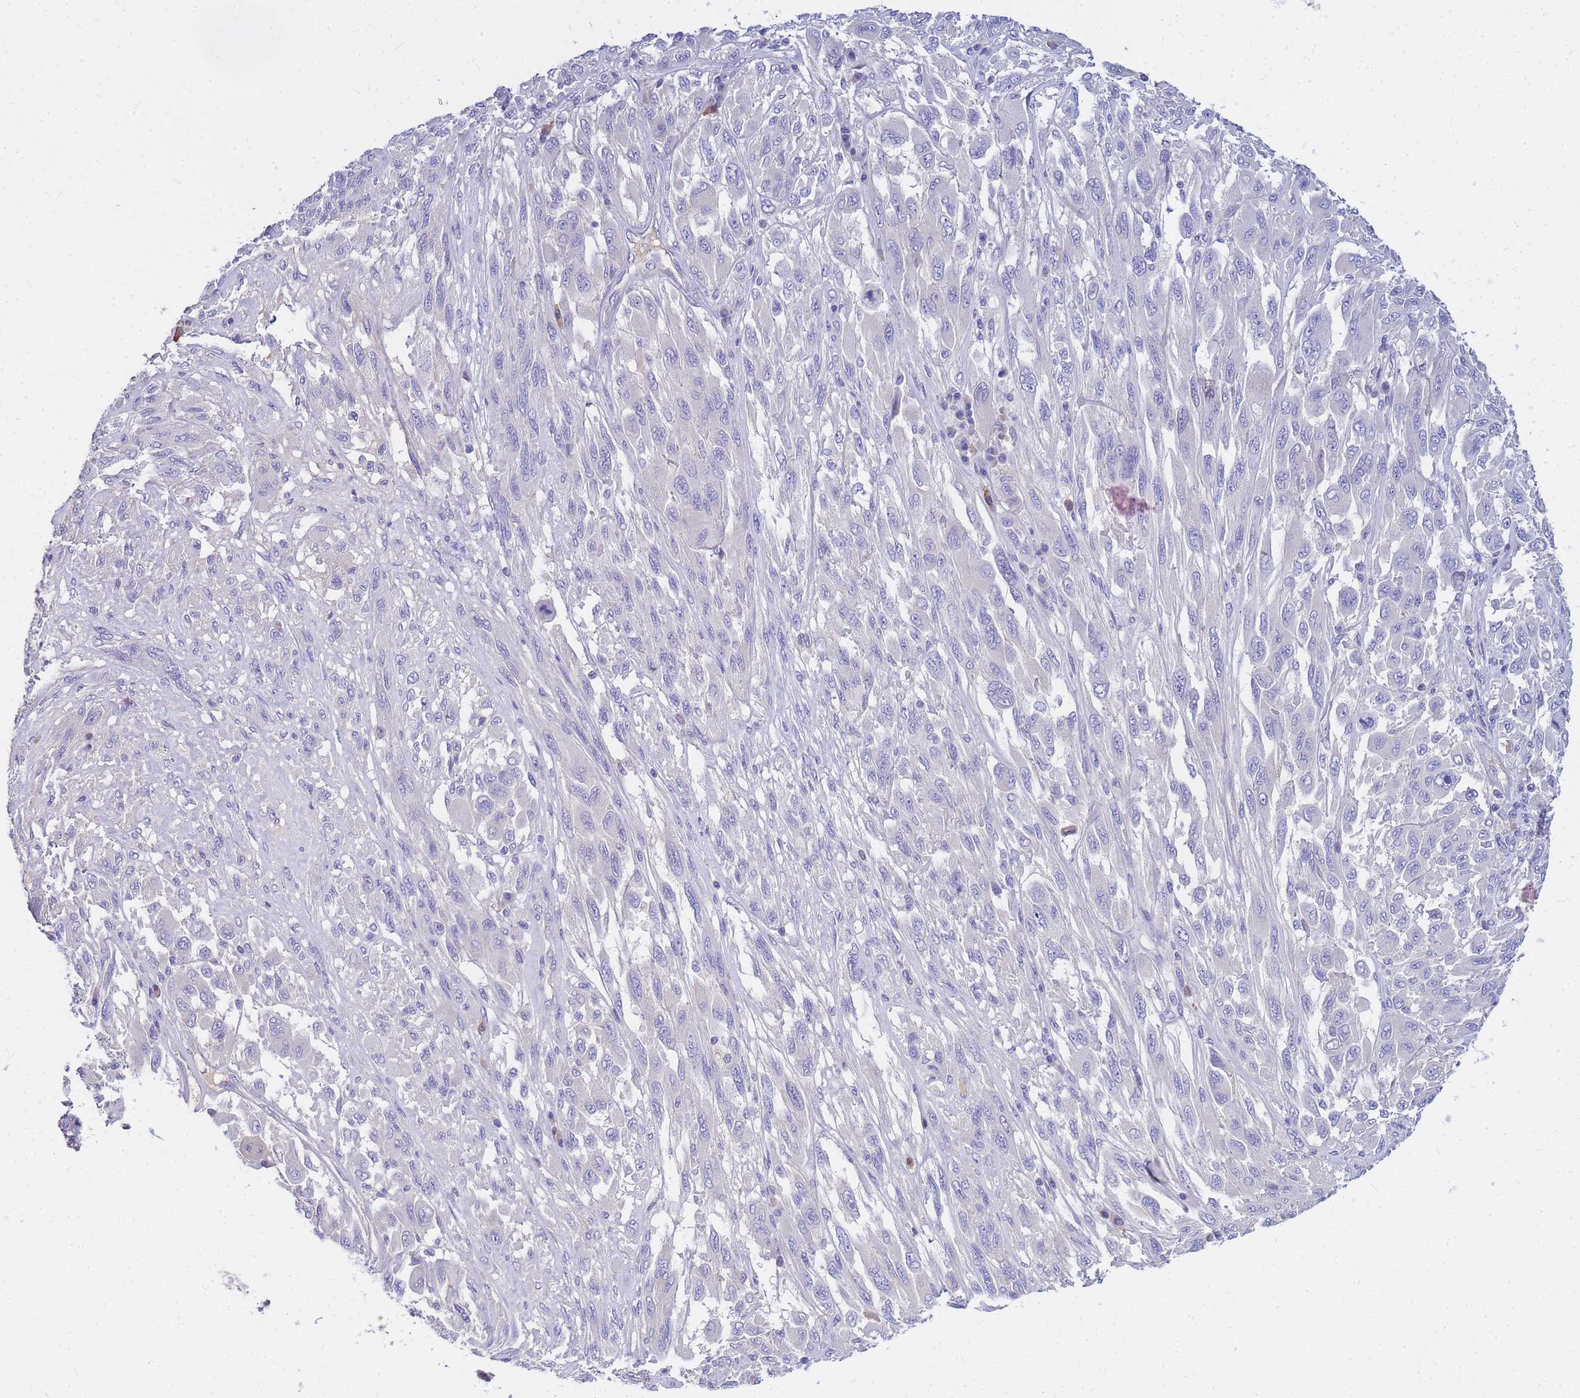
{"staining": {"intensity": "negative", "quantity": "none", "location": "none"}, "tissue": "melanoma", "cell_type": "Tumor cells", "image_type": "cancer", "snomed": [{"axis": "morphology", "description": "Malignant melanoma, NOS"}, {"axis": "topography", "description": "Skin"}], "caption": "There is no significant staining in tumor cells of melanoma.", "gene": "DPRX", "patient": {"sex": "female", "age": 91}}